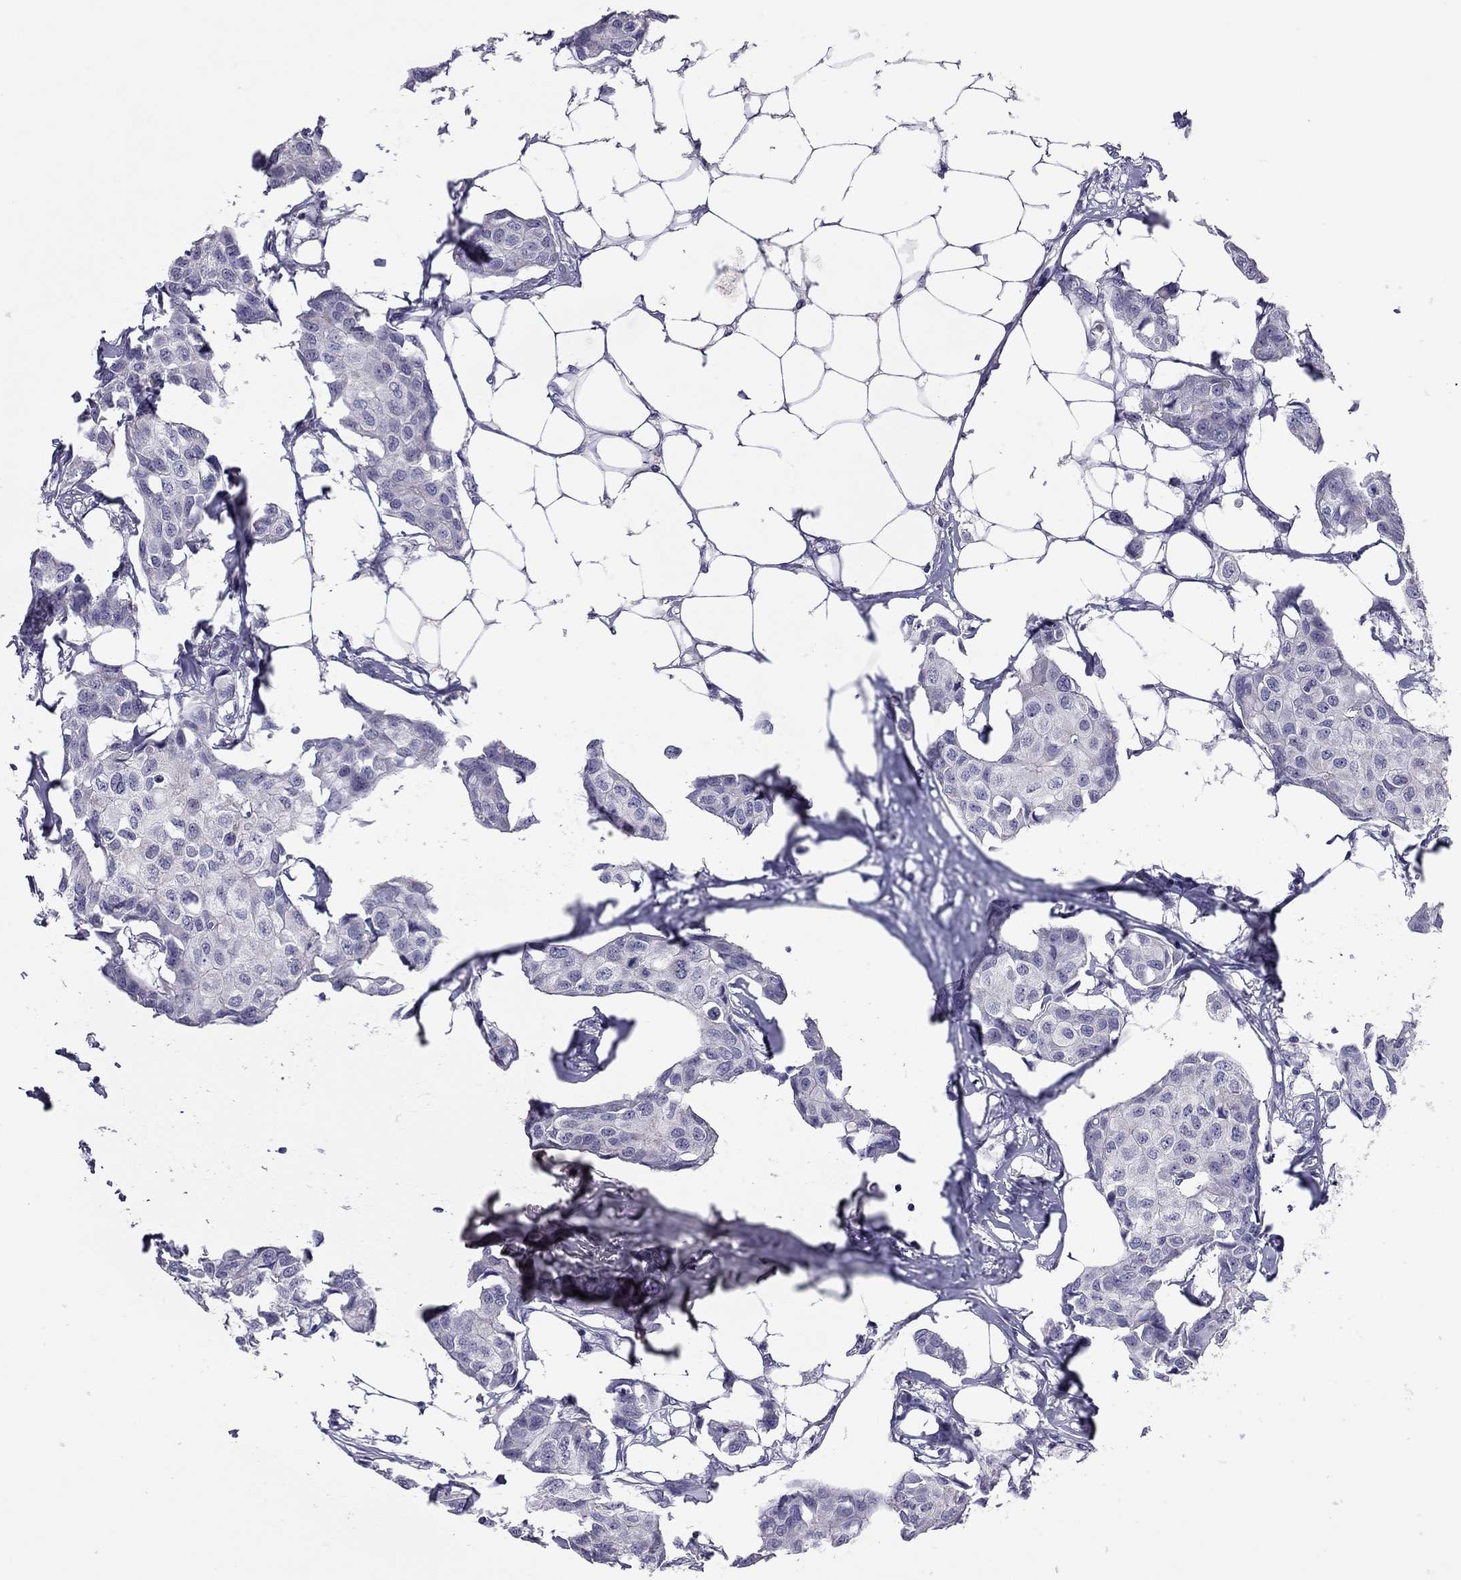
{"staining": {"intensity": "negative", "quantity": "none", "location": "none"}, "tissue": "breast cancer", "cell_type": "Tumor cells", "image_type": "cancer", "snomed": [{"axis": "morphology", "description": "Duct carcinoma"}, {"axis": "topography", "description": "Breast"}], "caption": "Immunohistochemistry (IHC) micrograph of neoplastic tissue: breast cancer stained with DAB (3,3'-diaminobenzidine) exhibits no significant protein positivity in tumor cells.", "gene": "PPP1R3A", "patient": {"sex": "female", "age": 80}}